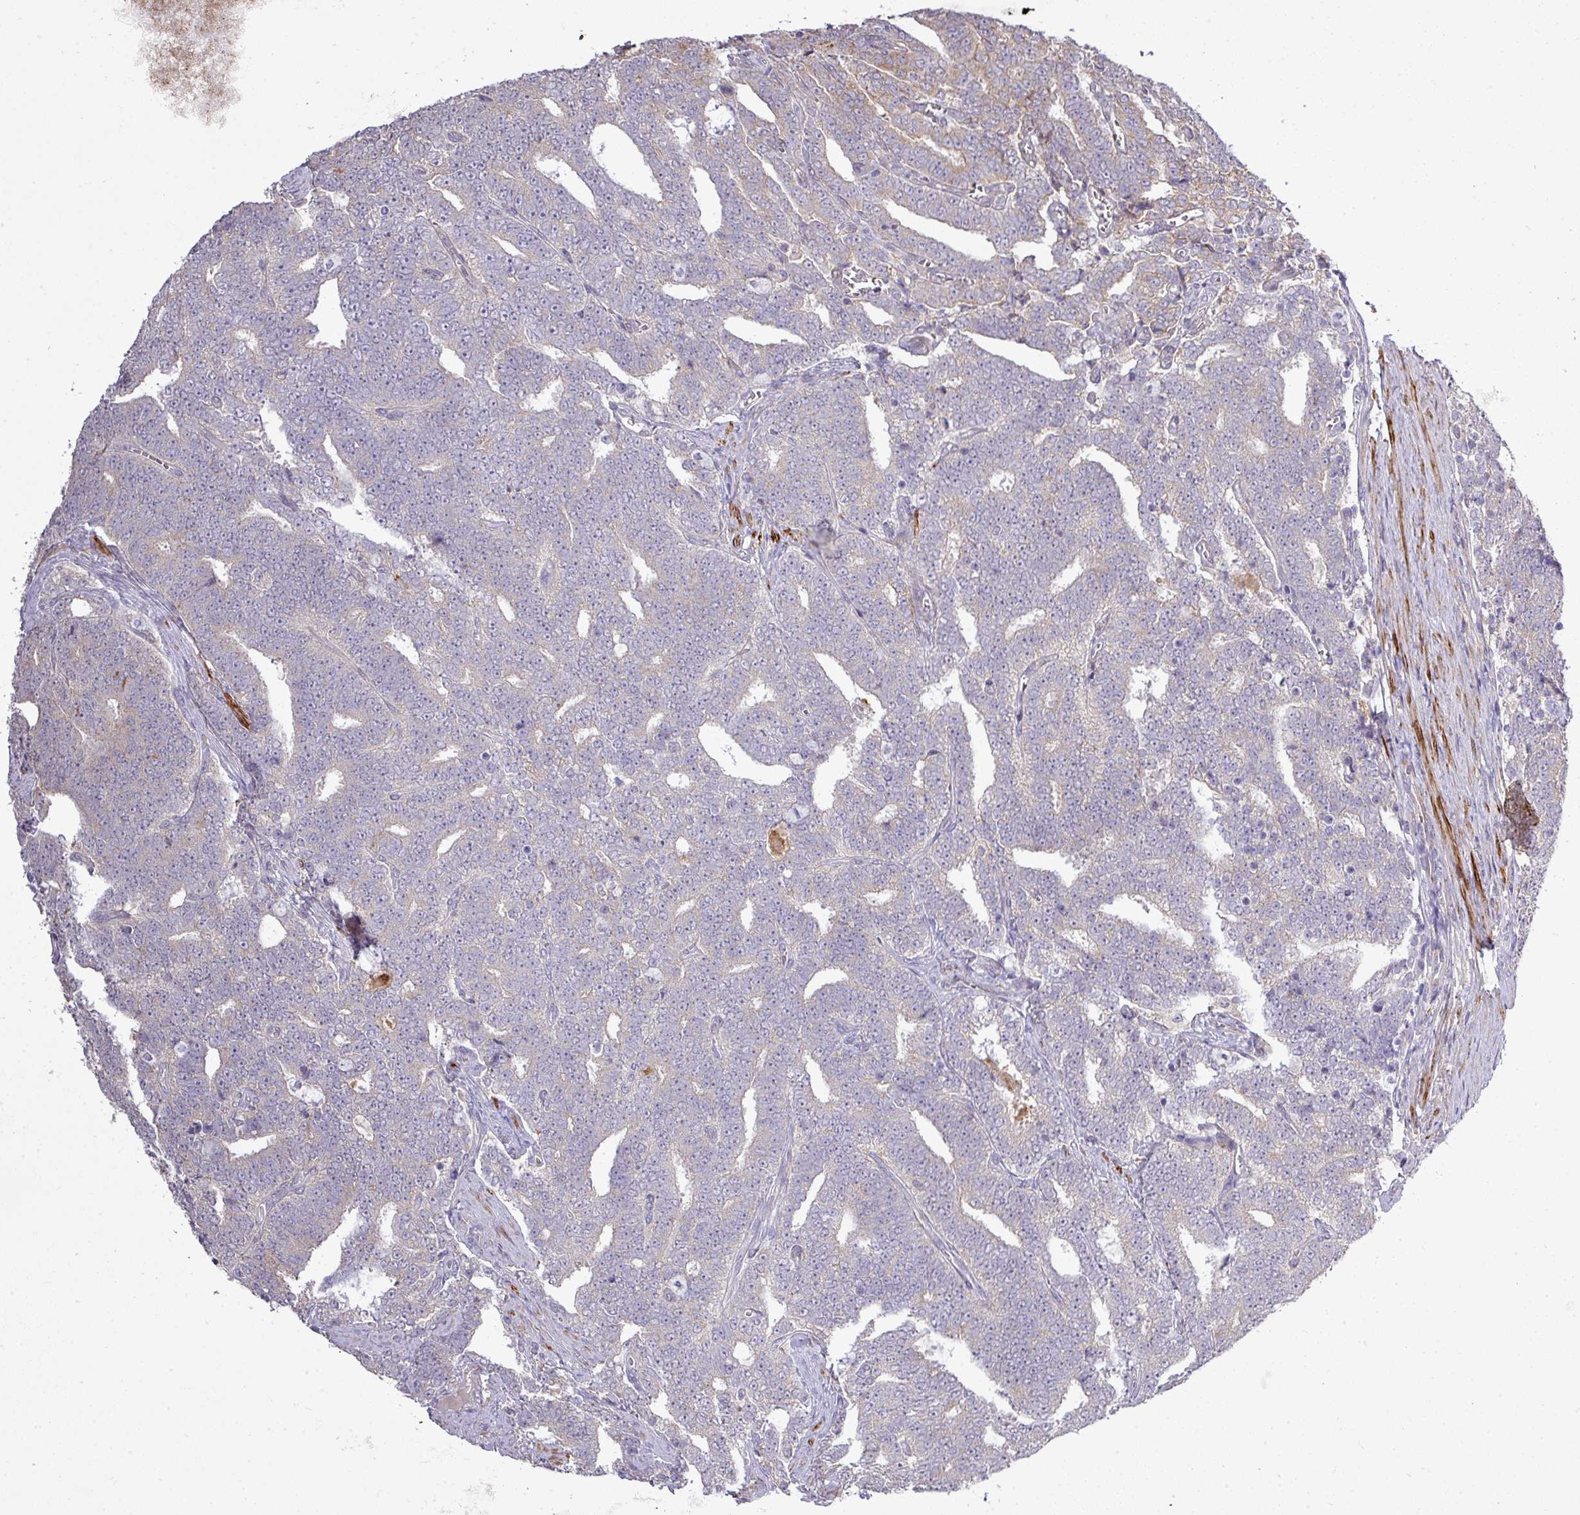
{"staining": {"intensity": "negative", "quantity": "none", "location": "none"}, "tissue": "prostate cancer", "cell_type": "Tumor cells", "image_type": "cancer", "snomed": [{"axis": "morphology", "description": "Adenocarcinoma, High grade"}, {"axis": "topography", "description": "Prostate and seminal vesicle, NOS"}], "caption": "A high-resolution micrograph shows immunohistochemistry staining of prostate cancer, which shows no significant staining in tumor cells.", "gene": "TPRA1", "patient": {"sex": "male", "age": 67}}